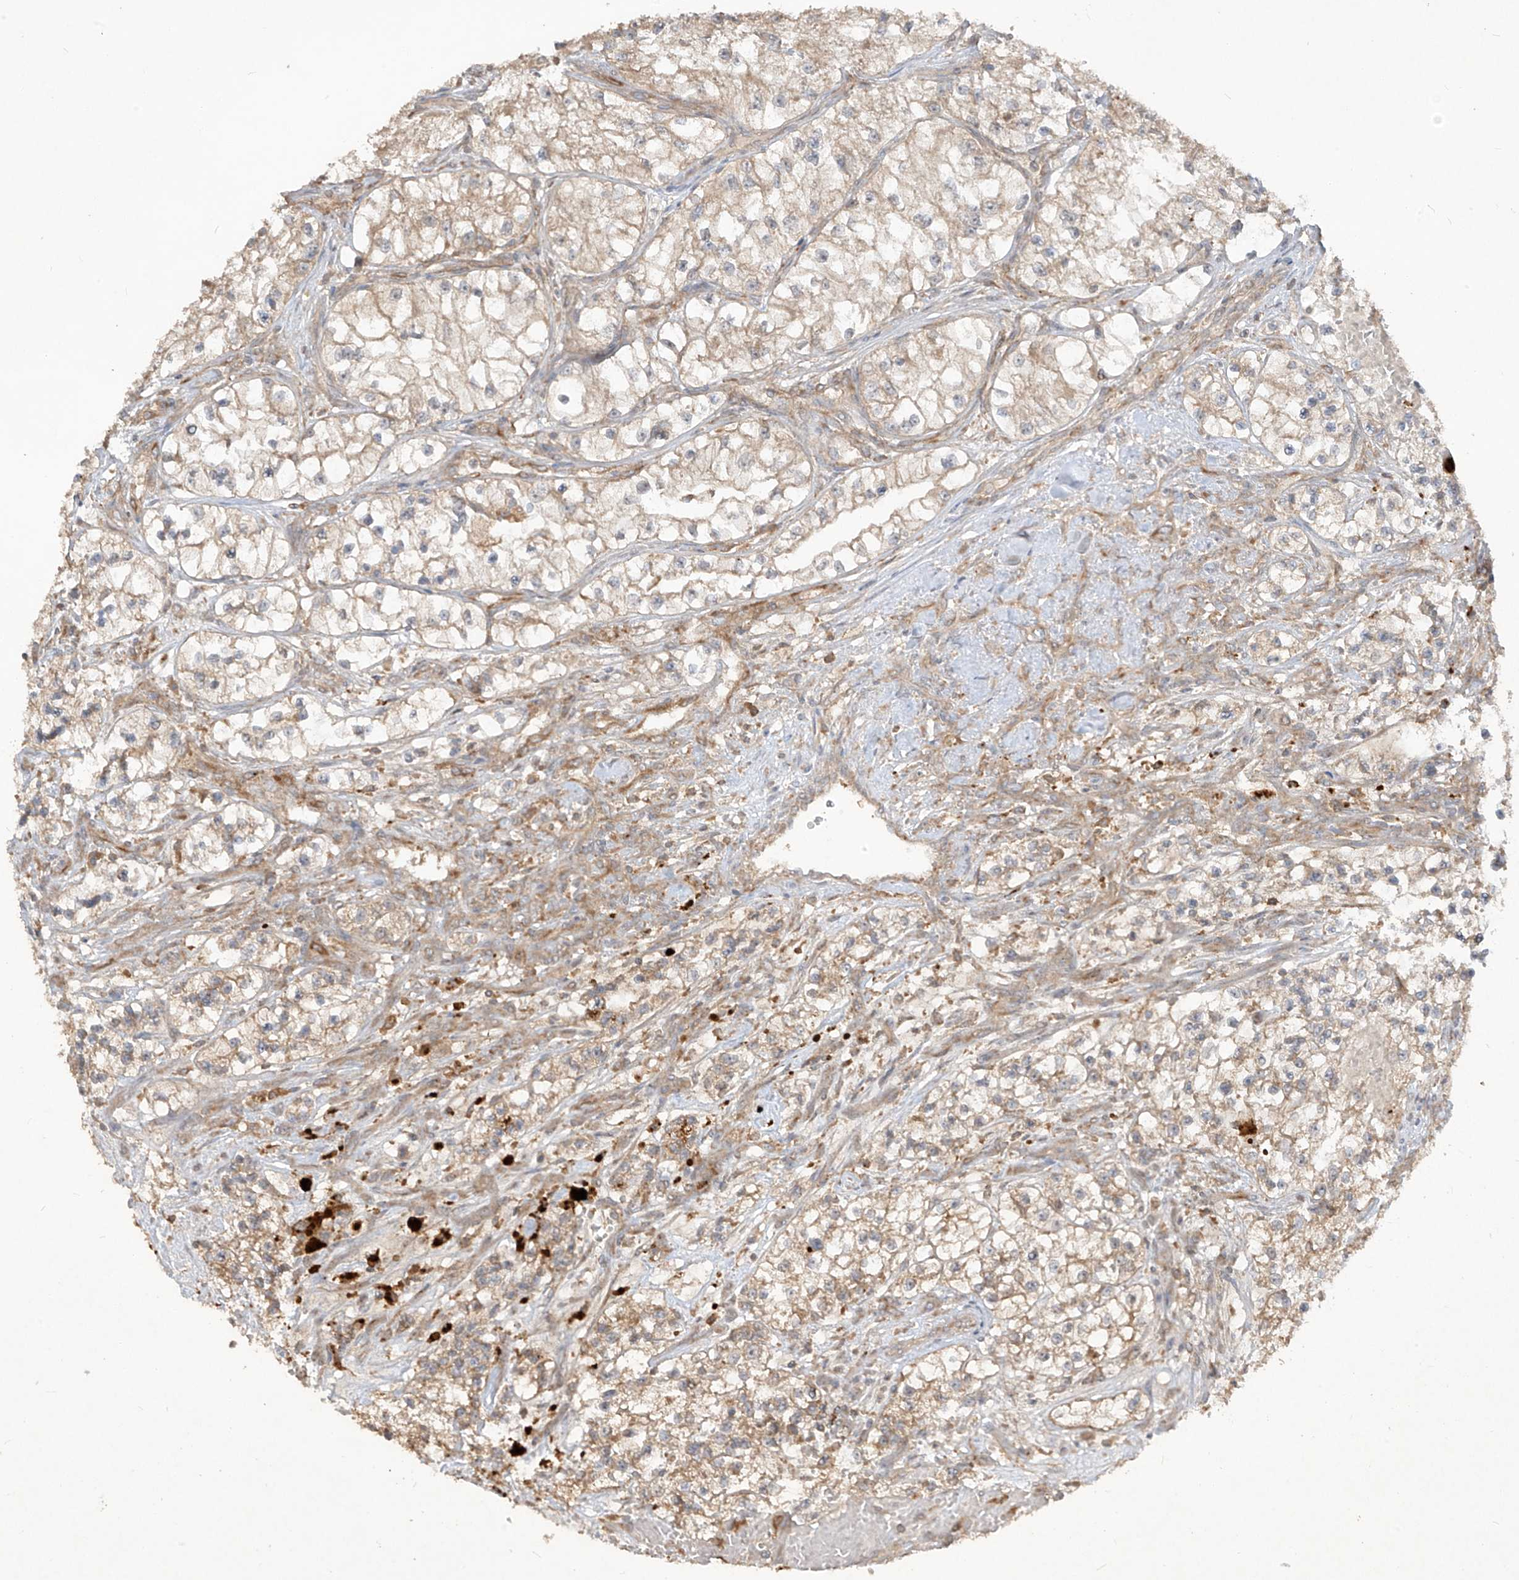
{"staining": {"intensity": "weak", "quantity": ">75%", "location": "cytoplasmic/membranous"}, "tissue": "renal cancer", "cell_type": "Tumor cells", "image_type": "cancer", "snomed": [{"axis": "morphology", "description": "Adenocarcinoma, NOS"}, {"axis": "topography", "description": "Kidney"}], "caption": "Immunohistochemistry (IHC) image of neoplastic tissue: human renal cancer (adenocarcinoma) stained using immunohistochemistry (IHC) shows low levels of weak protein expression localized specifically in the cytoplasmic/membranous of tumor cells, appearing as a cytoplasmic/membranous brown color.", "gene": "LDAH", "patient": {"sex": "female", "age": 57}}